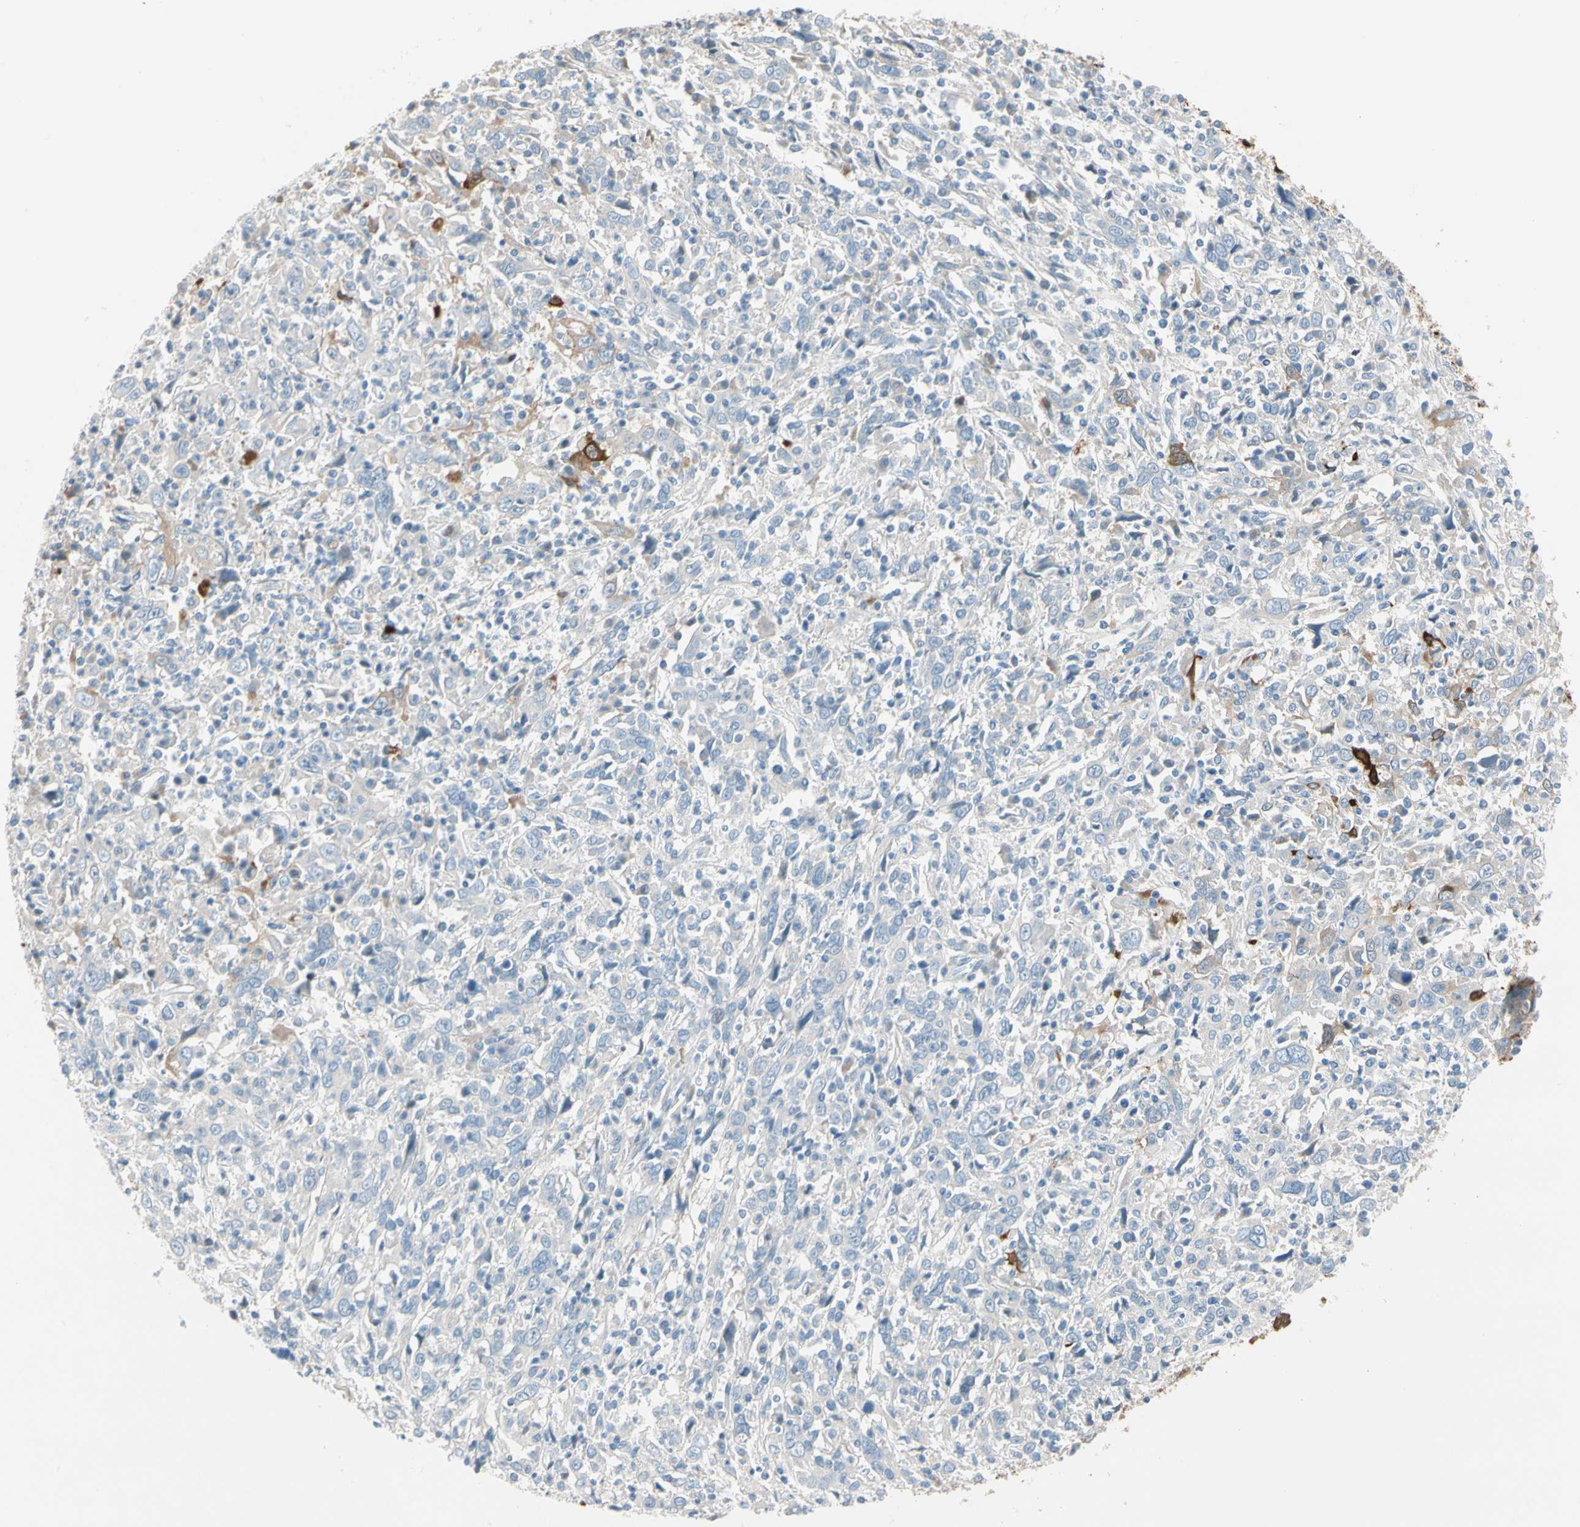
{"staining": {"intensity": "negative", "quantity": "none", "location": "none"}, "tissue": "cervical cancer", "cell_type": "Tumor cells", "image_type": "cancer", "snomed": [{"axis": "morphology", "description": "Squamous cell carcinoma, NOS"}, {"axis": "topography", "description": "Cervix"}], "caption": "Immunohistochemistry histopathology image of human cervical squamous cell carcinoma stained for a protein (brown), which reveals no positivity in tumor cells.", "gene": "STK40", "patient": {"sex": "female", "age": 46}}